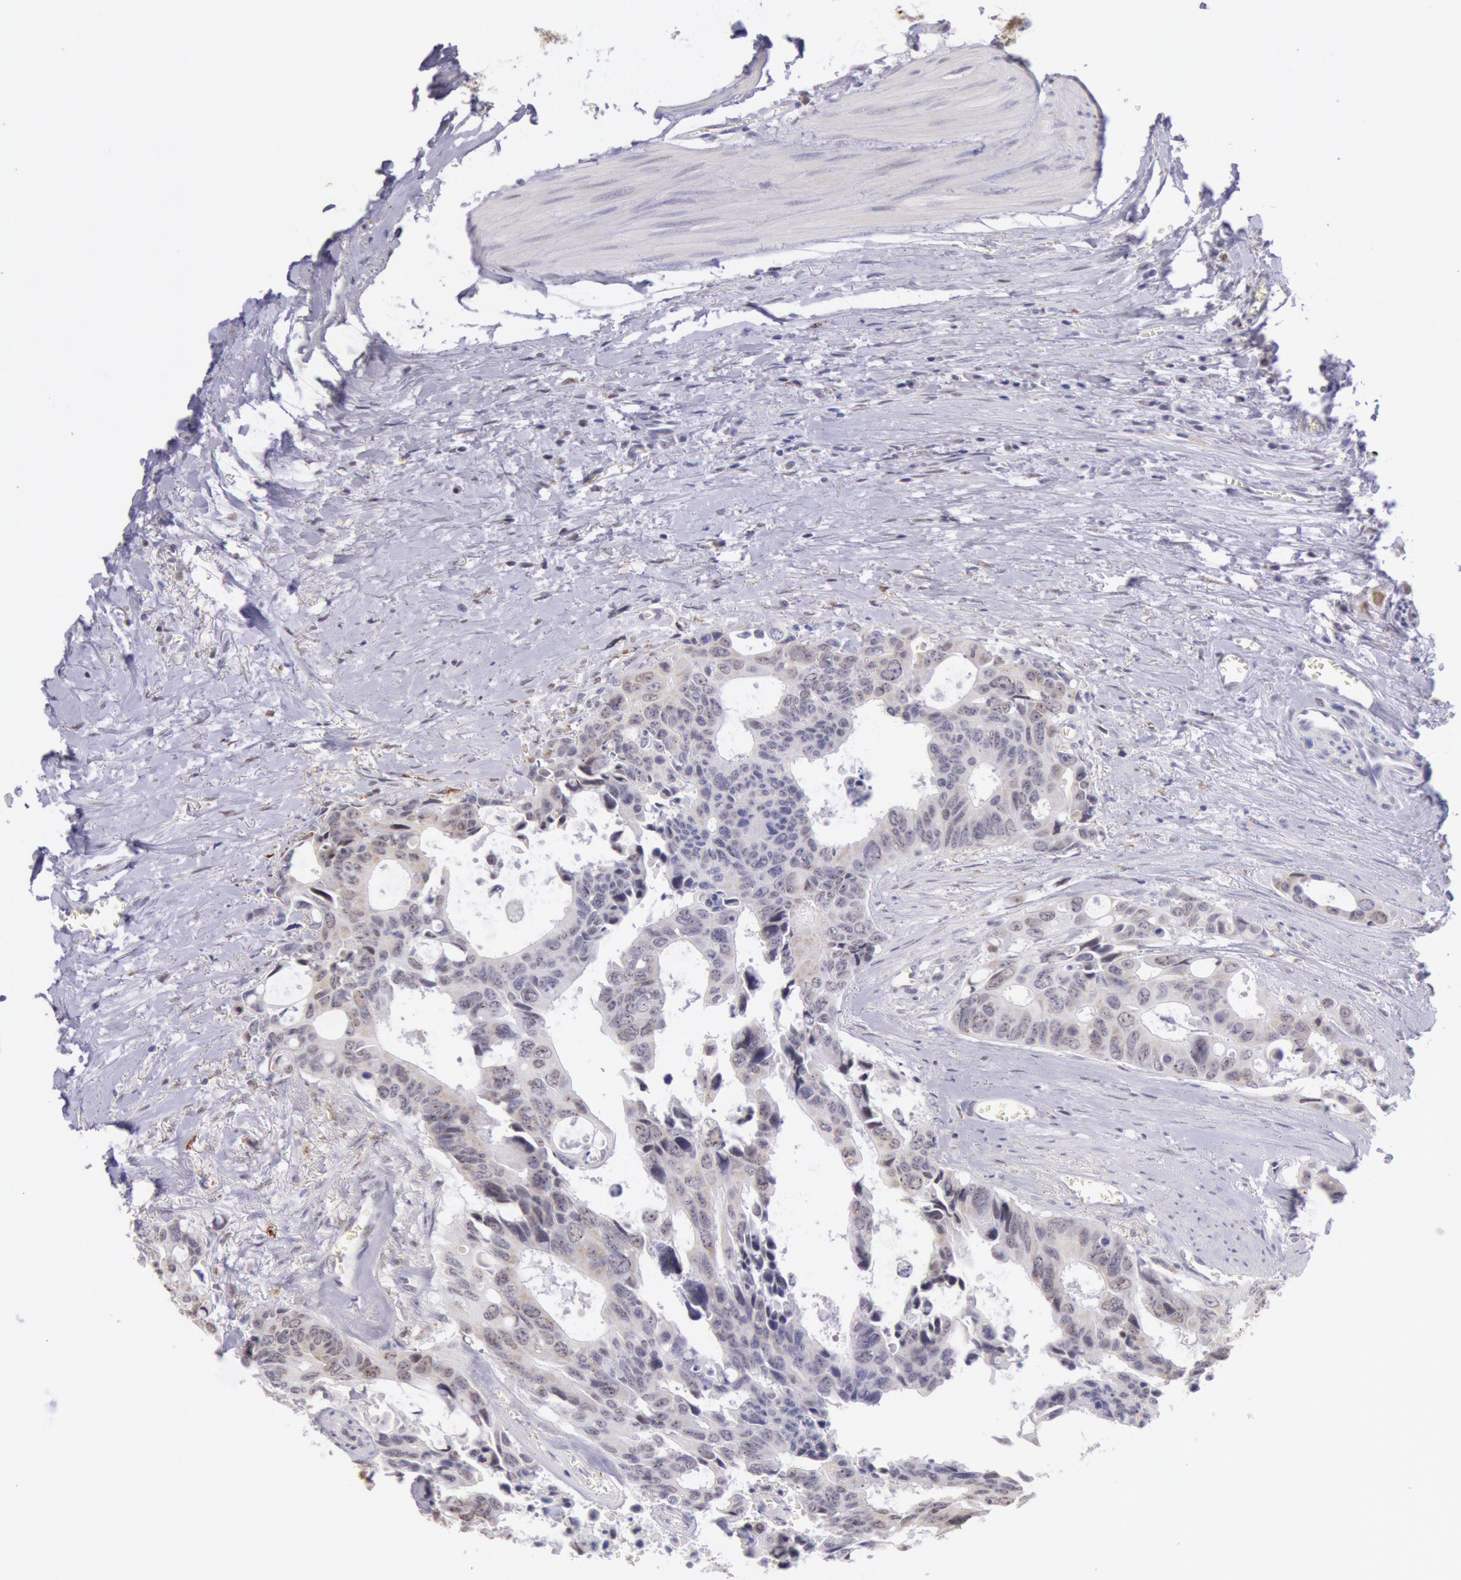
{"staining": {"intensity": "weak", "quantity": ">75%", "location": "cytoplasmic/membranous,nuclear"}, "tissue": "colorectal cancer", "cell_type": "Tumor cells", "image_type": "cancer", "snomed": [{"axis": "morphology", "description": "Adenocarcinoma, NOS"}, {"axis": "topography", "description": "Rectum"}], "caption": "Immunohistochemistry (IHC) (DAB (3,3'-diaminobenzidine)) staining of adenocarcinoma (colorectal) shows weak cytoplasmic/membranous and nuclear protein expression in about >75% of tumor cells.", "gene": "FRMD6", "patient": {"sex": "male", "age": 76}}